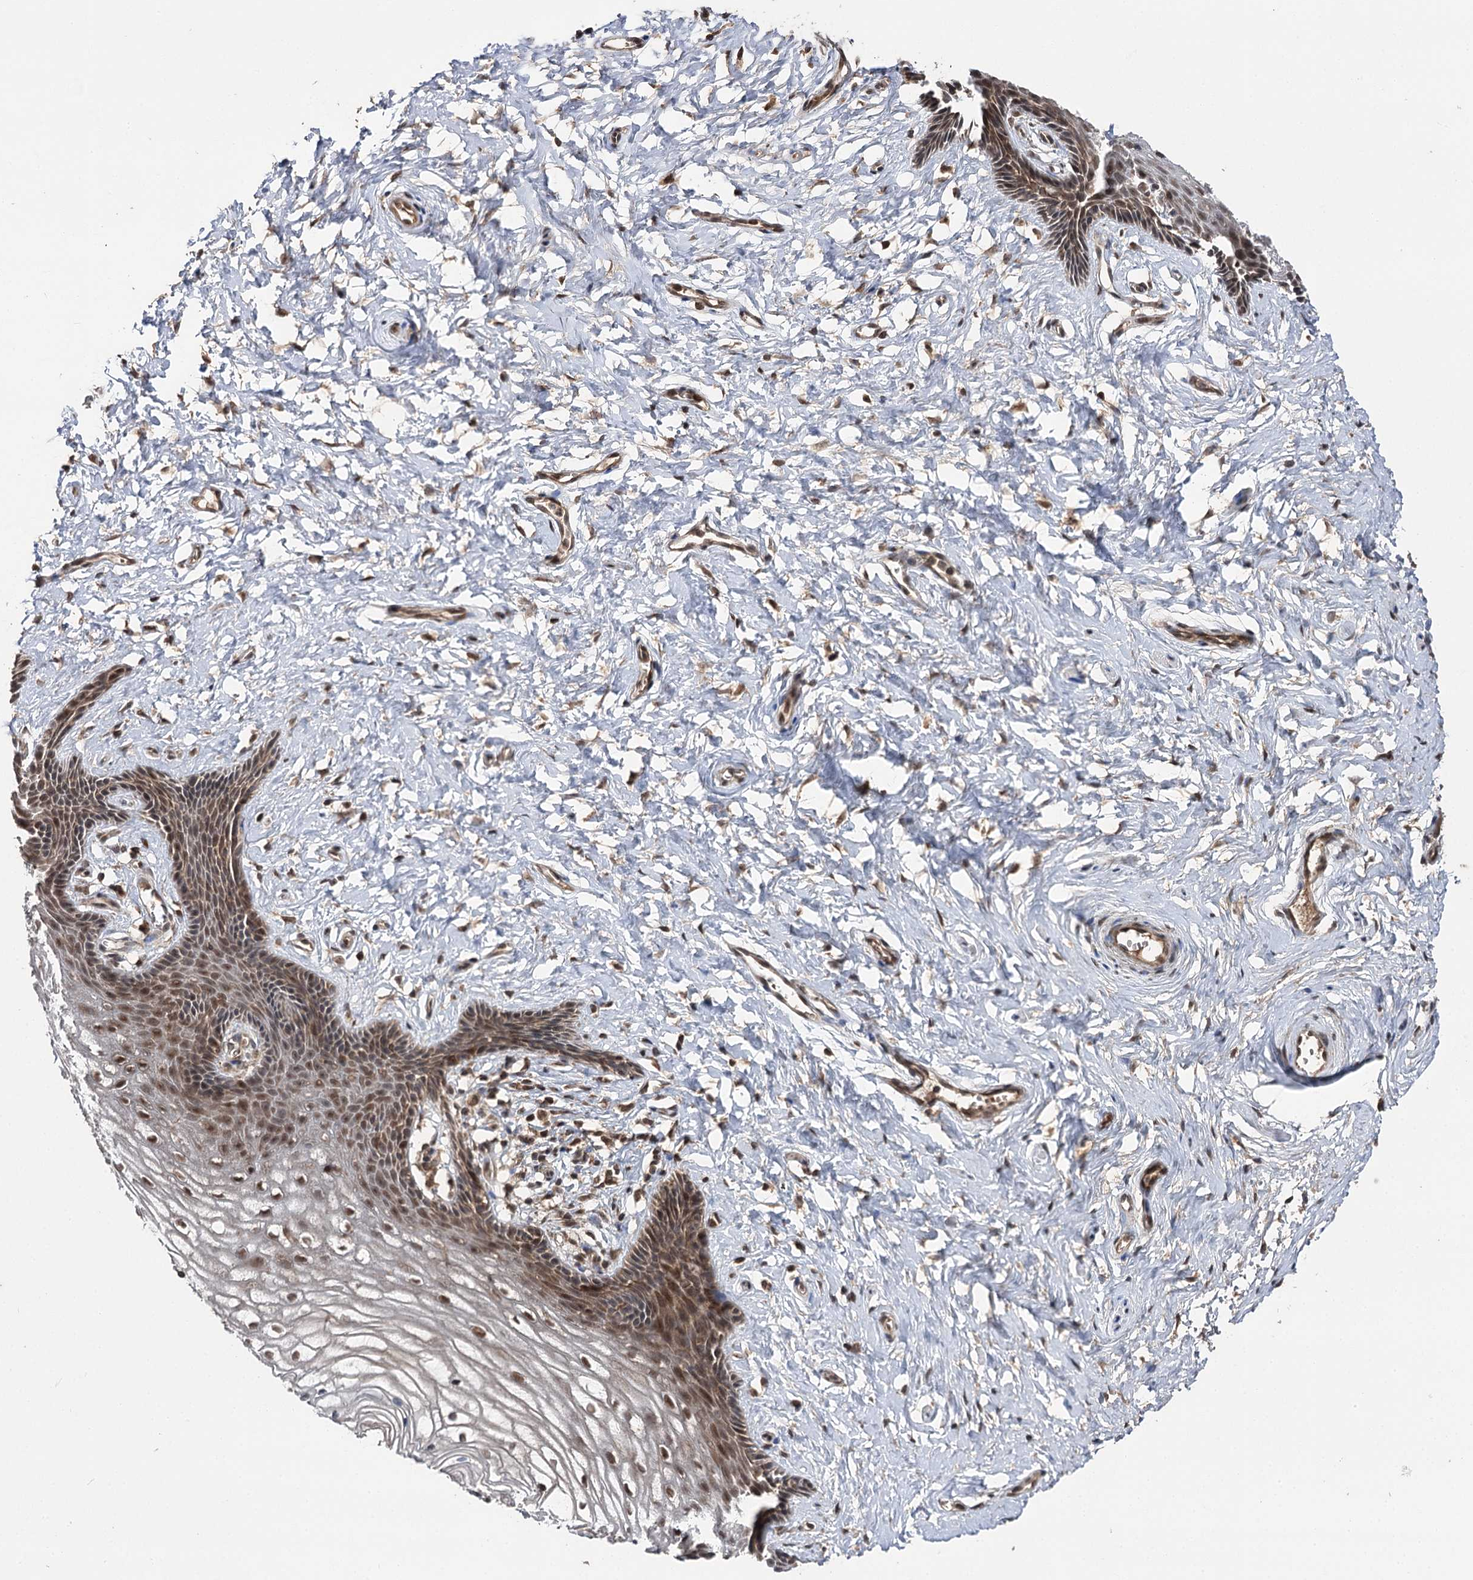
{"staining": {"intensity": "strong", "quantity": ">75%", "location": "cytoplasmic/membranous,nuclear"}, "tissue": "vagina", "cell_type": "Squamous epithelial cells", "image_type": "normal", "snomed": [{"axis": "morphology", "description": "Normal tissue, NOS"}, {"axis": "topography", "description": "Vagina"}, {"axis": "topography", "description": "Cervix"}], "caption": "Vagina stained with IHC shows strong cytoplasmic/membranous,nuclear expression in about >75% of squamous epithelial cells. The protein is shown in brown color, while the nuclei are stained blue.", "gene": "FAM53B", "patient": {"sex": "female", "age": 40}}